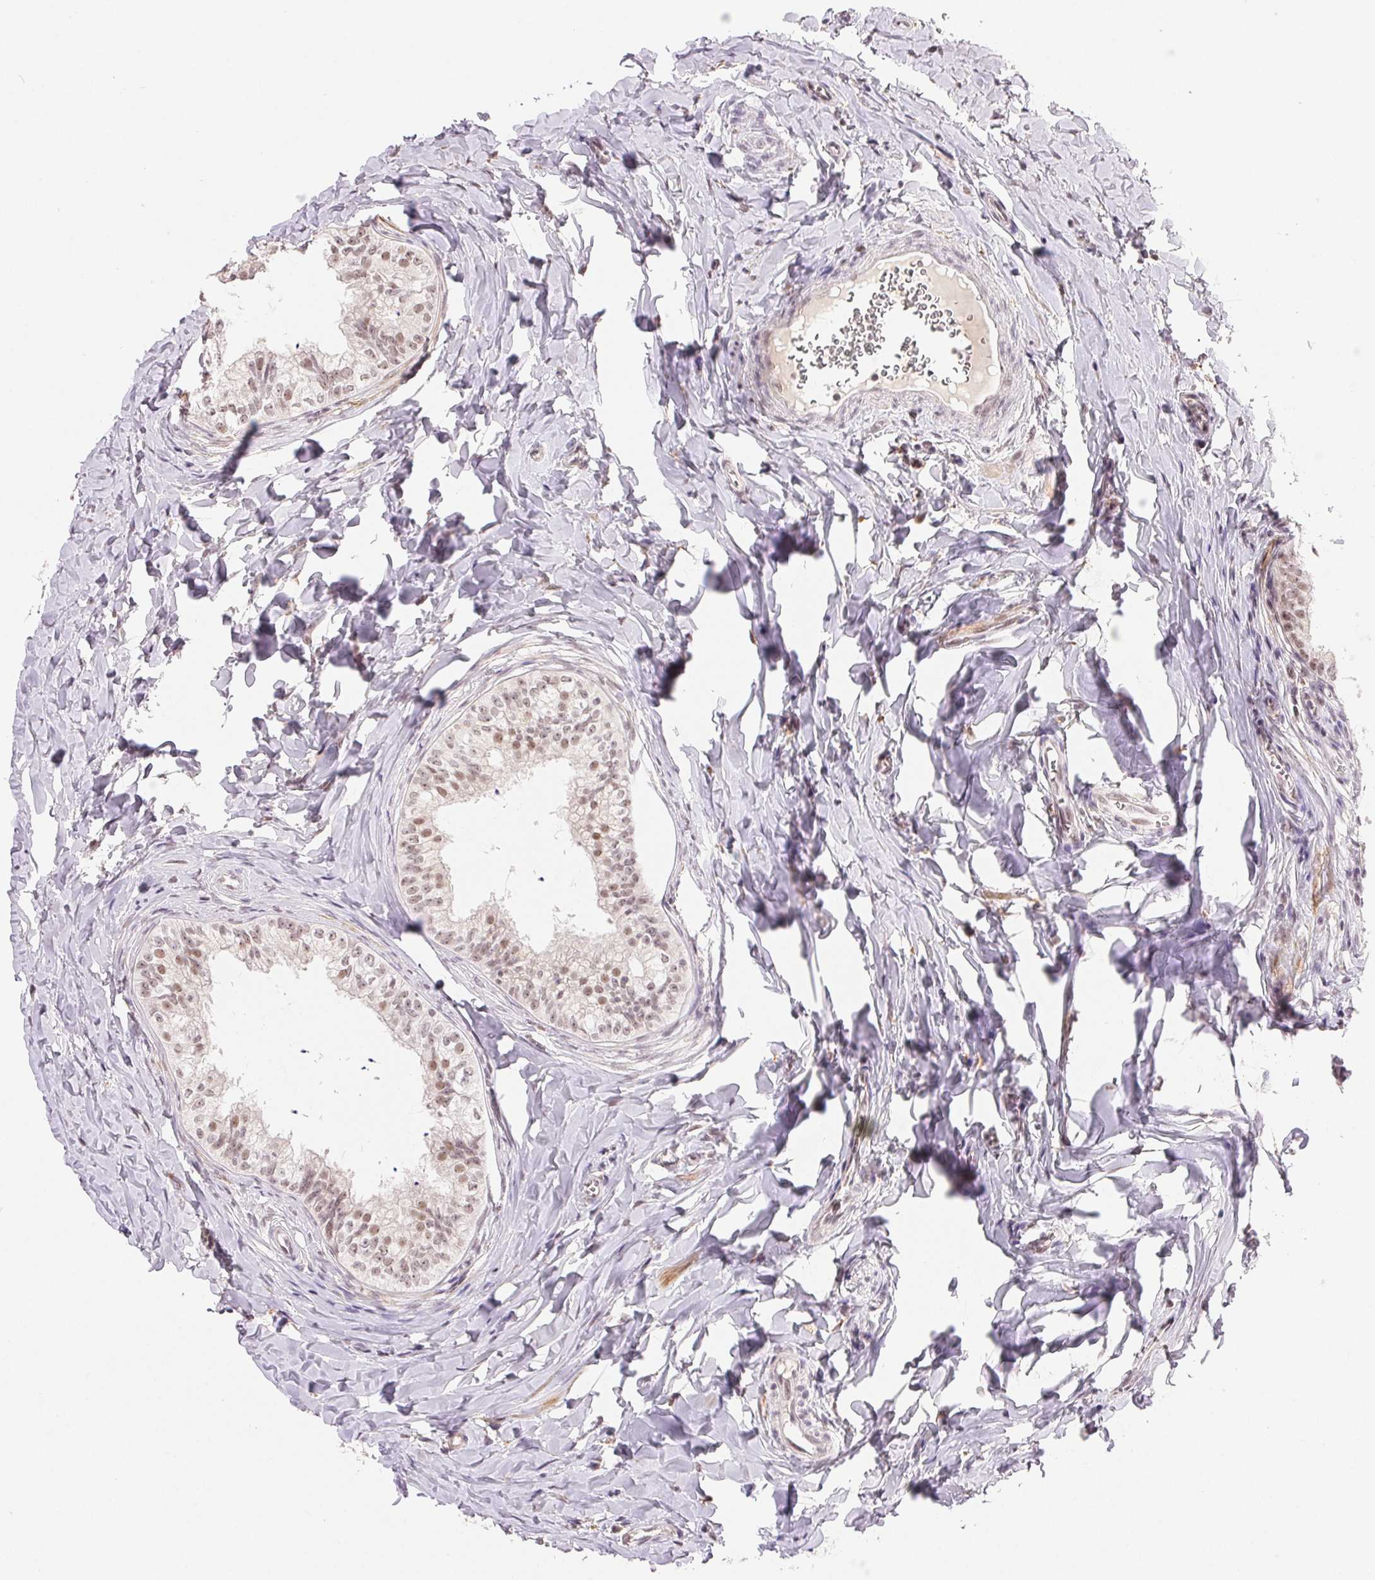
{"staining": {"intensity": "moderate", "quantity": ">75%", "location": "nuclear"}, "tissue": "epididymis", "cell_type": "Glandular cells", "image_type": "normal", "snomed": [{"axis": "morphology", "description": "Normal tissue, NOS"}, {"axis": "topography", "description": "Epididymis"}], "caption": "DAB immunohistochemical staining of unremarkable human epididymis shows moderate nuclear protein staining in approximately >75% of glandular cells. The staining is performed using DAB brown chromogen to label protein expression. The nuclei are counter-stained blue using hematoxylin.", "gene": "PRPF18", "patient": {"sex": "male", "age": 24}}